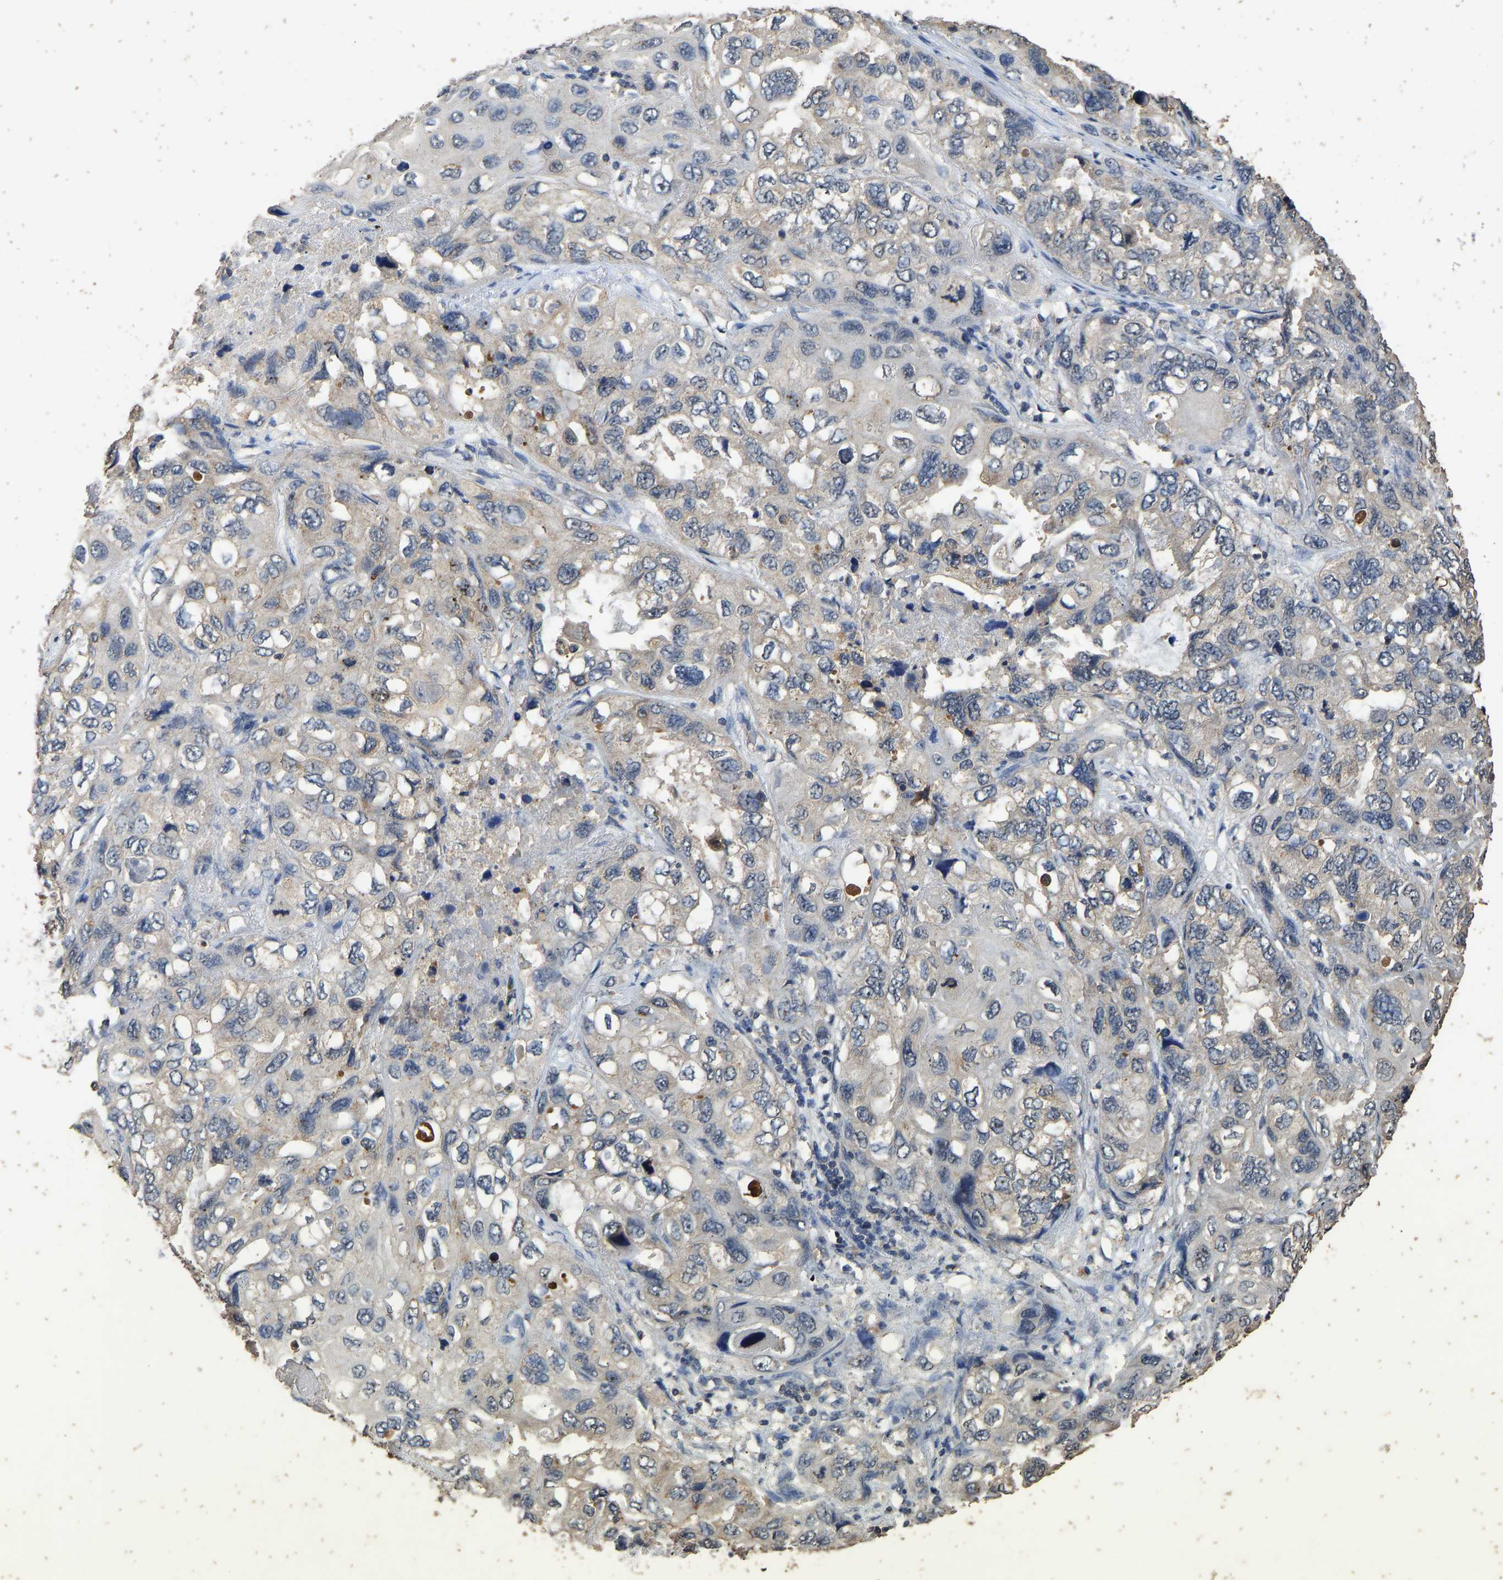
{"staining": {"intensity": "weak", "quantity": "<25%", "location": "cytoplasmic/membranous"}, "tissue": "lung cancer", "cell_type": "Tumor cells", "image_type": "cancer", "snomed": [{"axis": "morphology", "description": "Squamous cell carcinoma, NOS"}, {"axis": "topography", "description": "Lung"}], "caption": "The image displays no staining of tumor cells in lung cancer.", "gene": "CIDEC", "patient": {"sex": "female", "age": 73}}